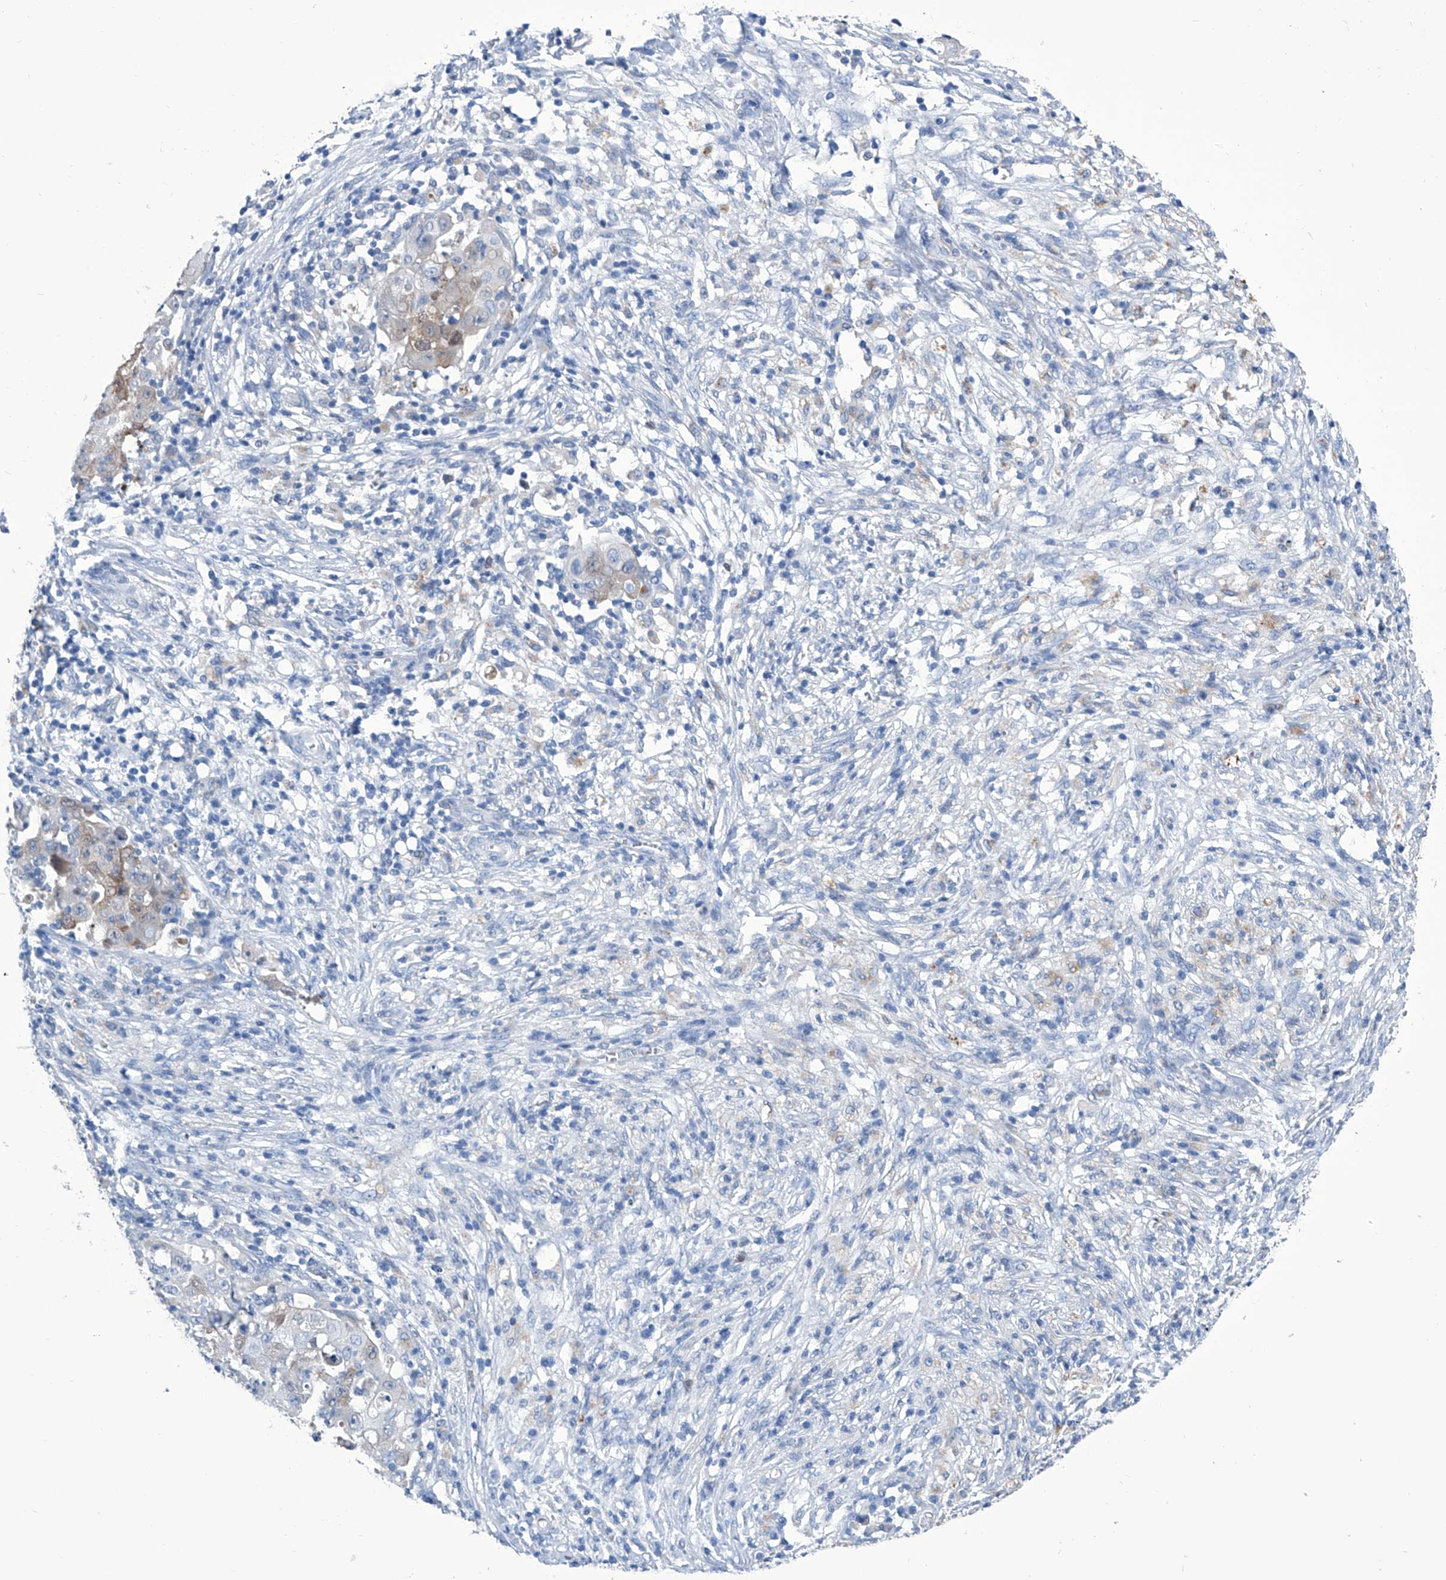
{"staining": {"intensity": "moderate", "quantity": "25%-75%", "location": "cytoplasmic/membranous"}, "tissue": "ovarian cancer", "cell_type": "Tumor cells", "image_type": "cancer", "snomed": [{"axis": "morphology", "description": "Carcinoma, endometroid"}, {"axis": "topography", "description": "Ovary"}], "caption": "This is an image of immunohistochemistry staining of endometroid carcinoma (ovarian), which shows moderate positivity in the cytoplasmic/membranous of tumor cells.", "gene": "IMPA2", "patient": {"sex": "female", "age": 42}}